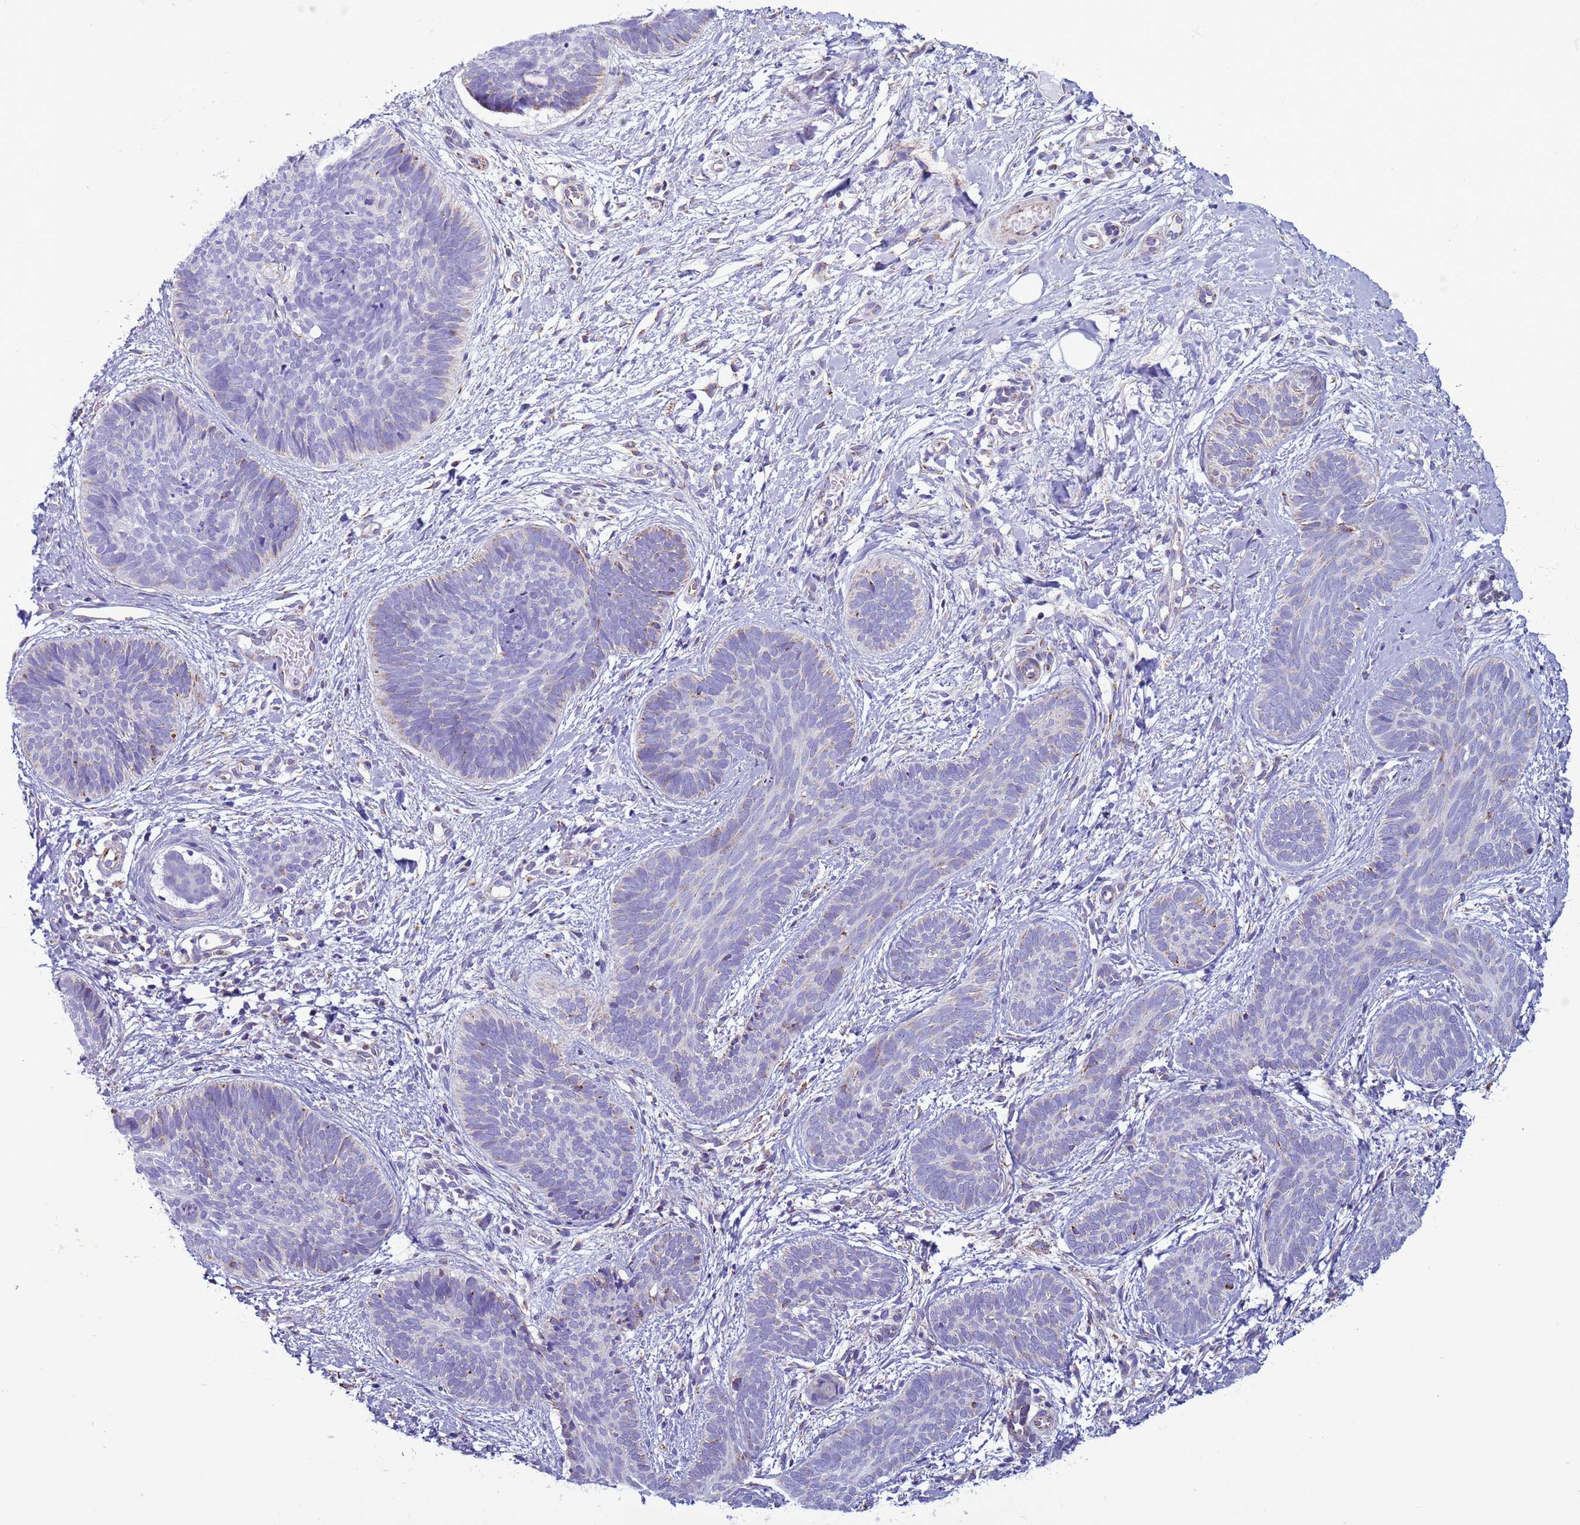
{"staining": {"intensity": "negative", "quantity": "none", "location": "none"}, "tissue": "skin cancer", "cell_type": "Tumor cells", "image_type": "cancer", "snomed": [{"axis": "morphology", "description": "Basal cell carcinoma"}, {"axis": "topography", "description": "Skin"}], "caption": "This is an IHC histopathology image of human skin cancer. There is no expression in tumor cells.", "gene": "NCALD", "patient": {"sex": "female", "age": 81}}